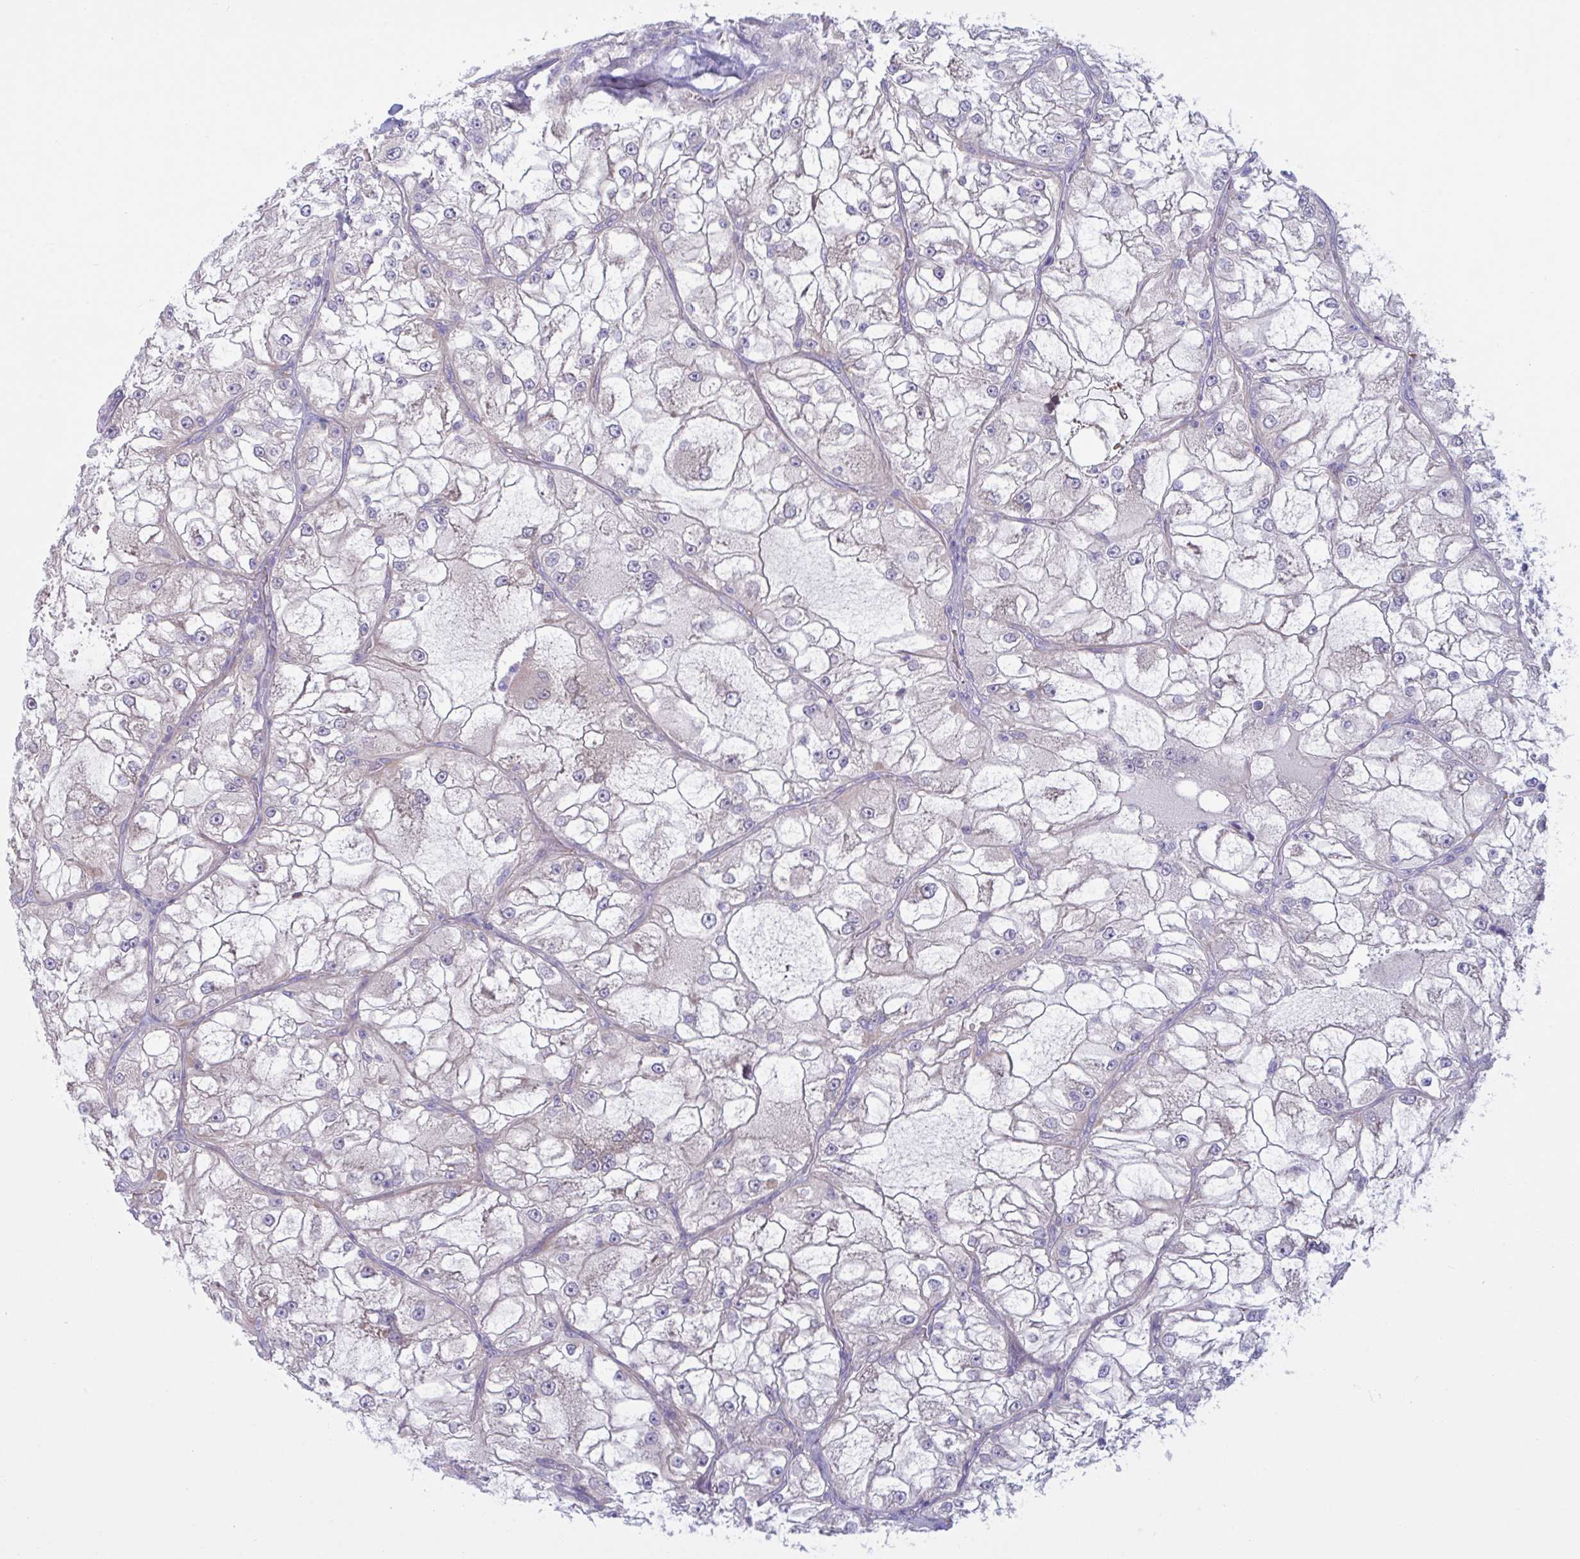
{"staining": {"intensity": "weak", "quantity": "<25%", "location": "cytoplasmic/membranous"}, "tissue": "renal cancer", "cell_type": "Tumor cells", "image_type": "cancer", "snomed": [{"axis": "morphology", "description": "Adenocarcinoma, NOS"}, {"axis": "topography", "description": "Kidney"}], "caption": "DAB (3,3'-diaminobenzidine) immunohistochemical staining of human adenocarcinoma (renal) exhibits no significant positivity in tumor cells.", "gene": "VWC2", "patient": {"sex": "female", "age": 72}}